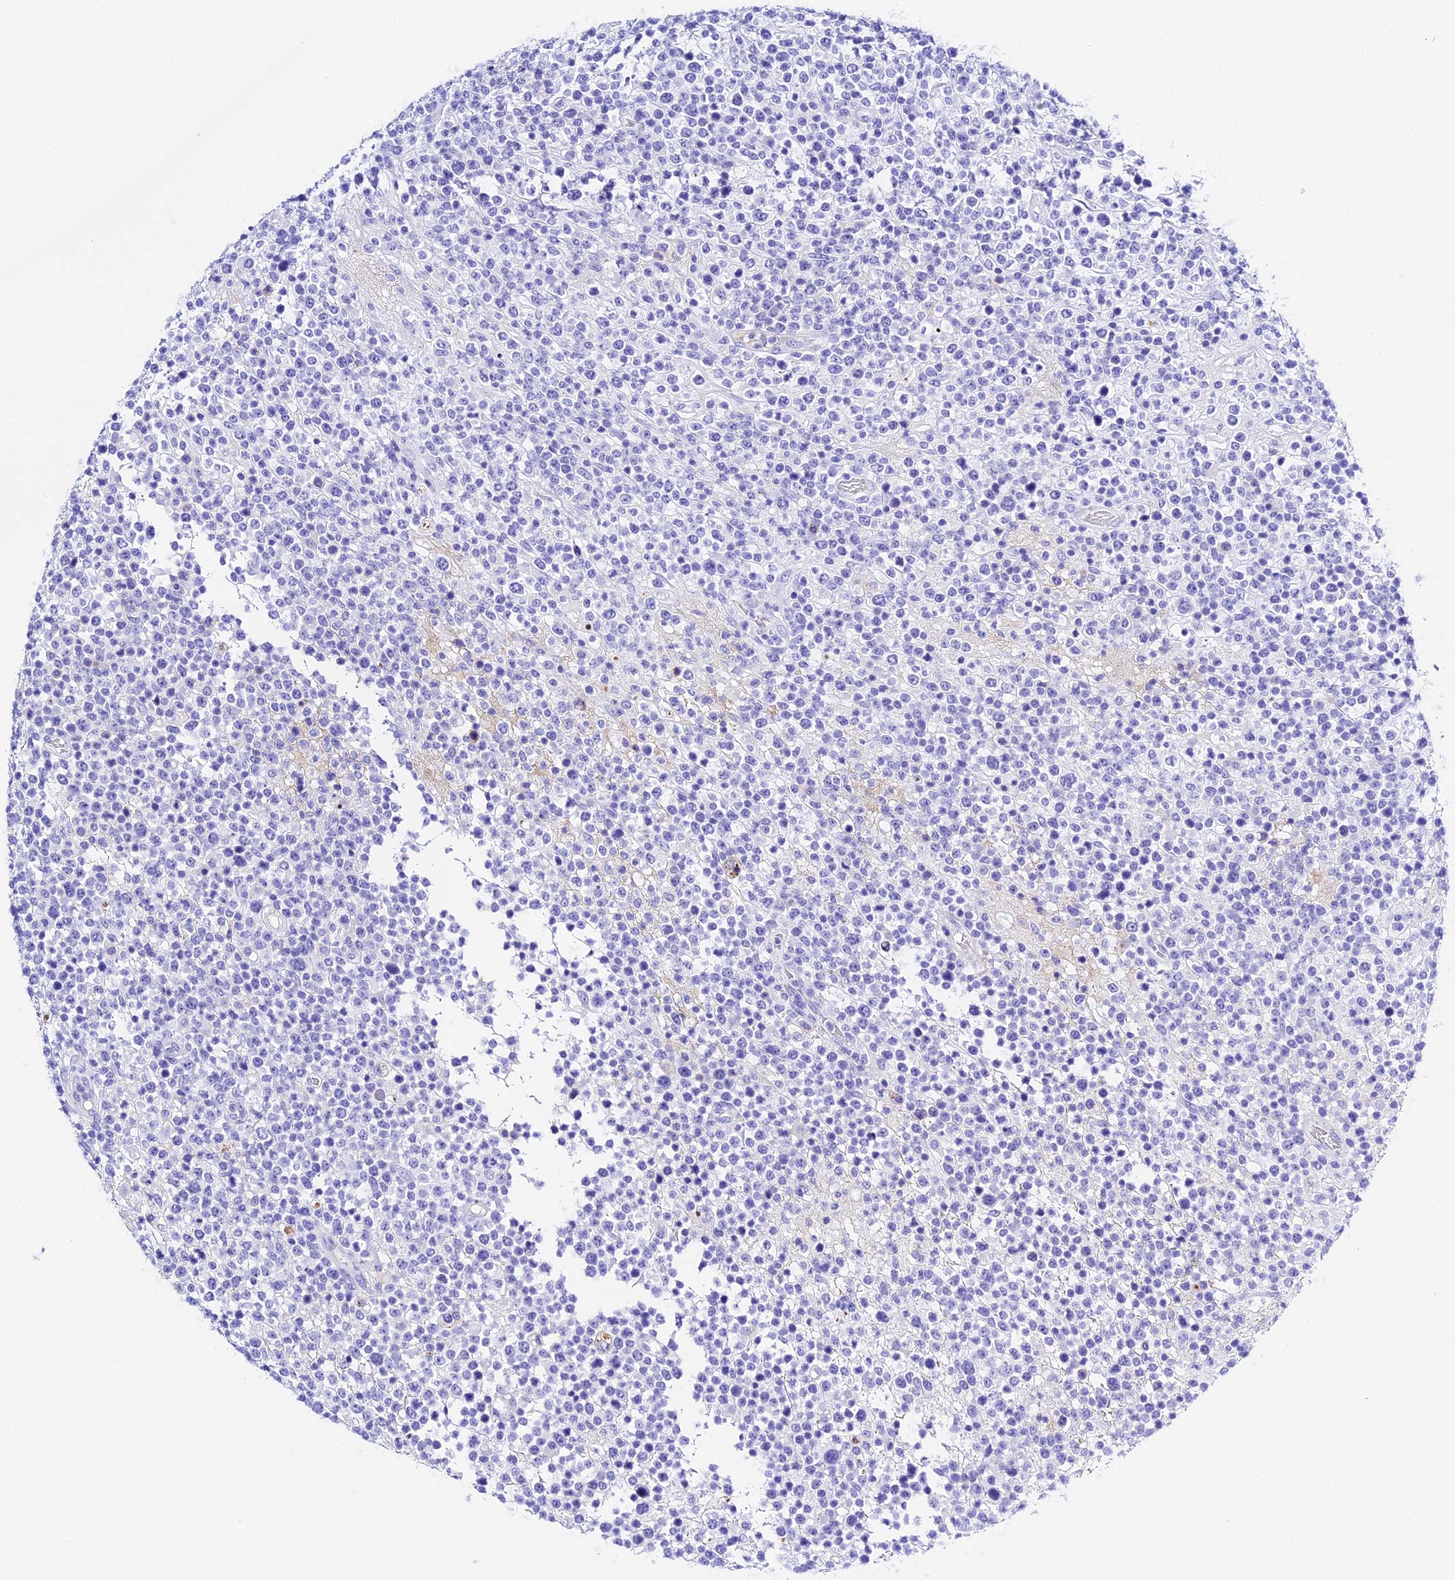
{"staining": {"intensity": "negative", "quantity": "none", "location": "none"}, "tissue": "lymphoma", "cell_type": "Tumor cells", "image_type": "cancer", "snomed": [{"axis": "morphology", "description": "Malignant lymphoma, non-Hodgkin's type, High grade"}, {"axis": "topography", "description": "Colon"}], "caption": "Immunohistochemistry photomicrograph of lymphoma stained for a protein (brown), which shows no staining in tumor cells.", "gene": "PSG11", "patient": {"sex": "female", "age": 53}}